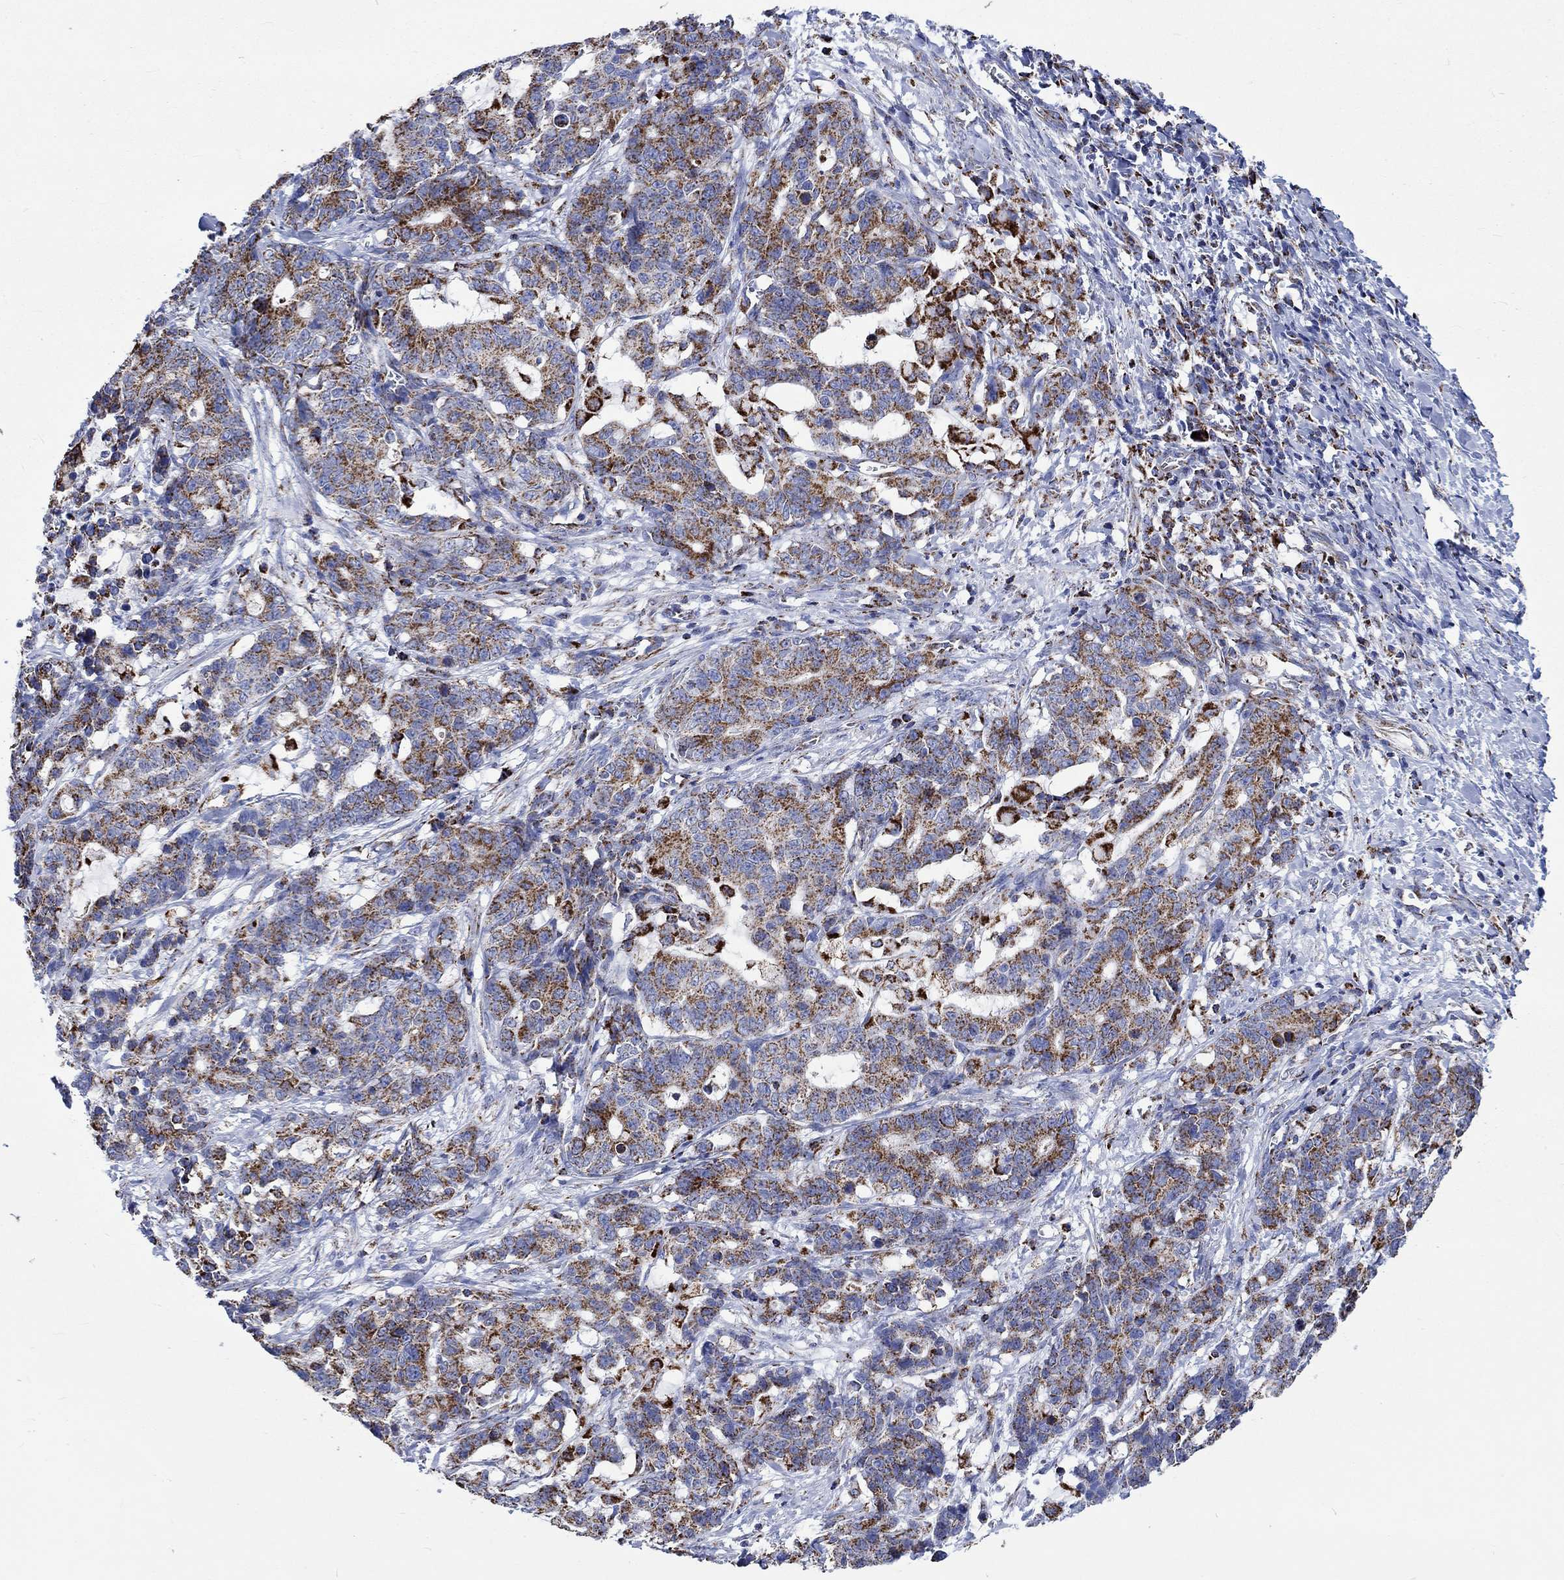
{"staining": {"intensity": "strong", "quantity": ">75%", "location": "cytoplasmic/membranous"}, "tissue": "stomach cancer", "cell_type": "Tumor cells", "image_type": "cancer", "snomed": [{"axis": "morphology", "description": "Normal tissue, NOS"}, {"axis": "morphology", "description": "Adenocarcinoma, NOS"}, {"axis": "topography", "description": "Stomach"}], "caption": "DAB immunohistochemical staining of human stomach cancer displays strong cytoplasmic/membranous protein expression in approximately >75% of tumor cells.", "gene": "RCE1", "patient": {"sex": "female", "age": 64}}